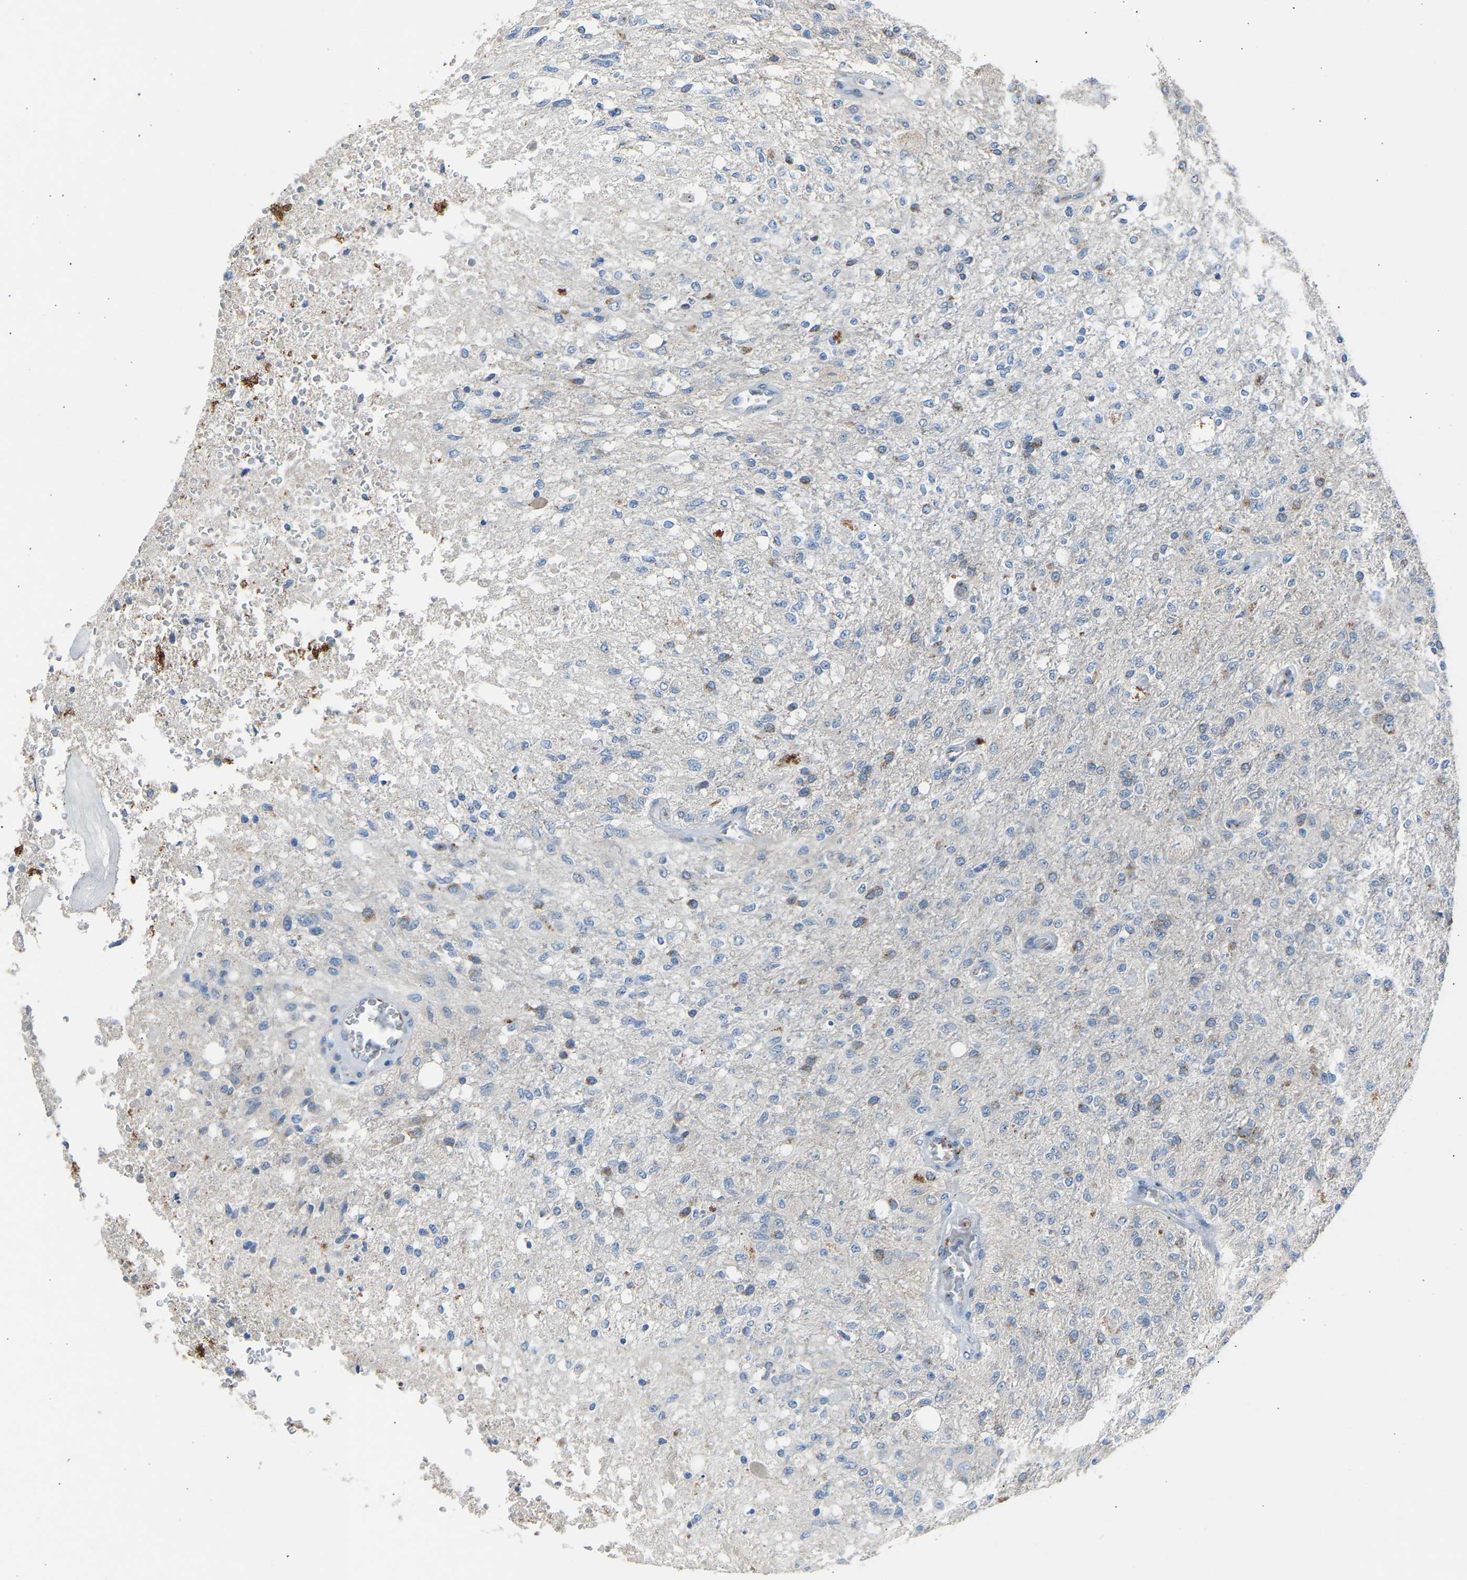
{"staining": {"intensity": "weak", "quantity": "<25%", "location": "cytoplasmic/membranous"}, "tissue": "glioma", "cell_type": "Tumor cells", "image_type": "cancer", "snomed": [{"axis": "morphology", "description": "Normal tissue, NOS"}, {"axis": "morphology", "description": "Glioma, malignant, High grade"}, {"axis": "topography", "description": "Cerebral cortex"}], "caption": "High magnification brightfield microscopy of glioma stained with DAB (3,3'-diaminobenzidine) (brown) and counterstained with hematoxylin (blue): tumor cells show no significant expression.", "gene": "CYREN", "patient": {"sex": "male", "age": 77}}